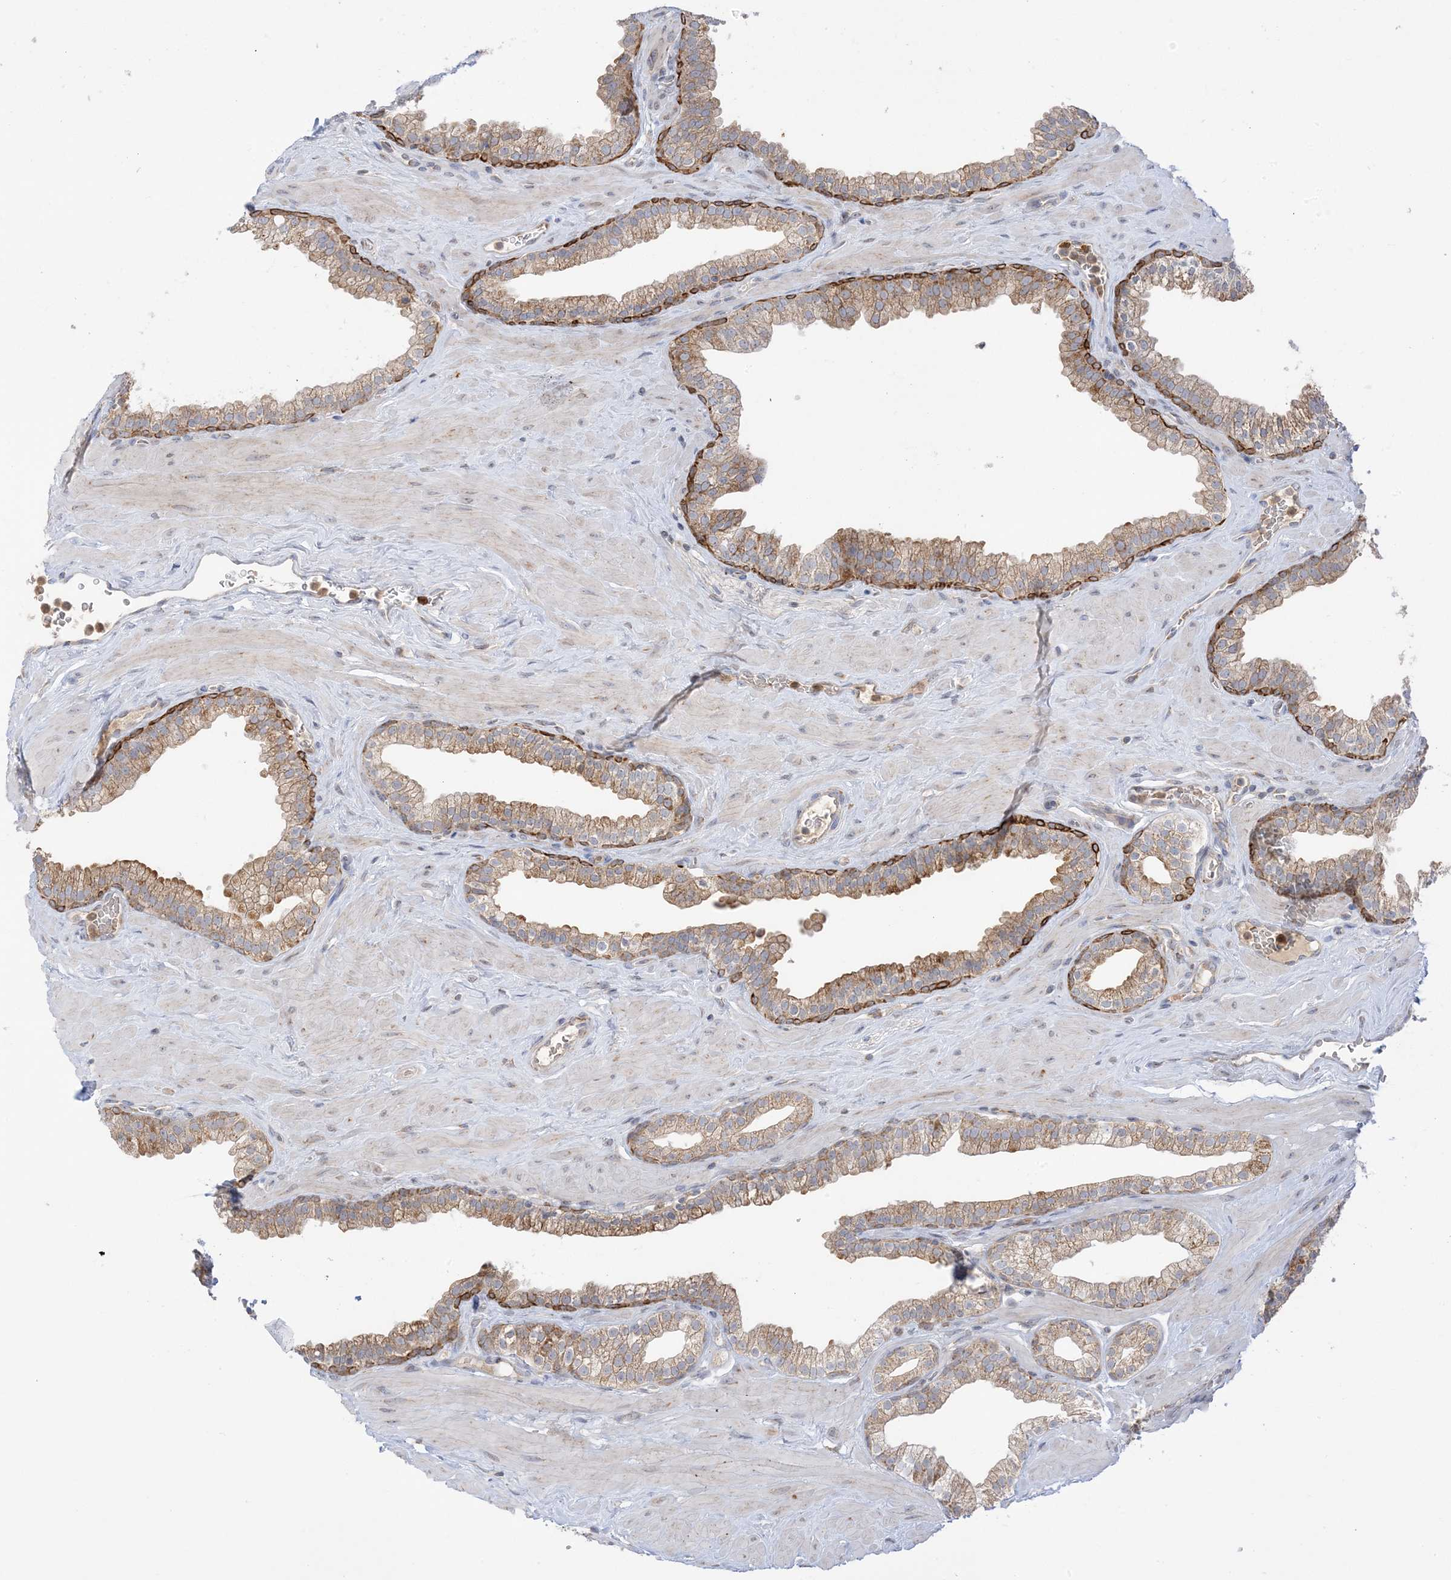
{"staining": {"intensity": "moderate", "quantity": "25%-75%", "location": "cytoplasmic/membranous"}, "tissue": "prostate", "cell_type": "Glandular cells", "image_type": "normal", "snomed": [{"axis": "morphology", "description": "Normal tissue, NOS"}, {"axis": "morphology", "description": "Urothelial carcinoma, Low grade"}, {"axis": "topography", "description": "Urinary bladder"}, {"axis": "topography", "description": "Prostate"}], "caption": "Glandular cells display medium levels of moderate cytoplasmic/membranous expression in approximately 25%-75% of cells in unremarkable prostate.", "gene": "NPPC", "patient": {"sex": "male", "age": 60}}